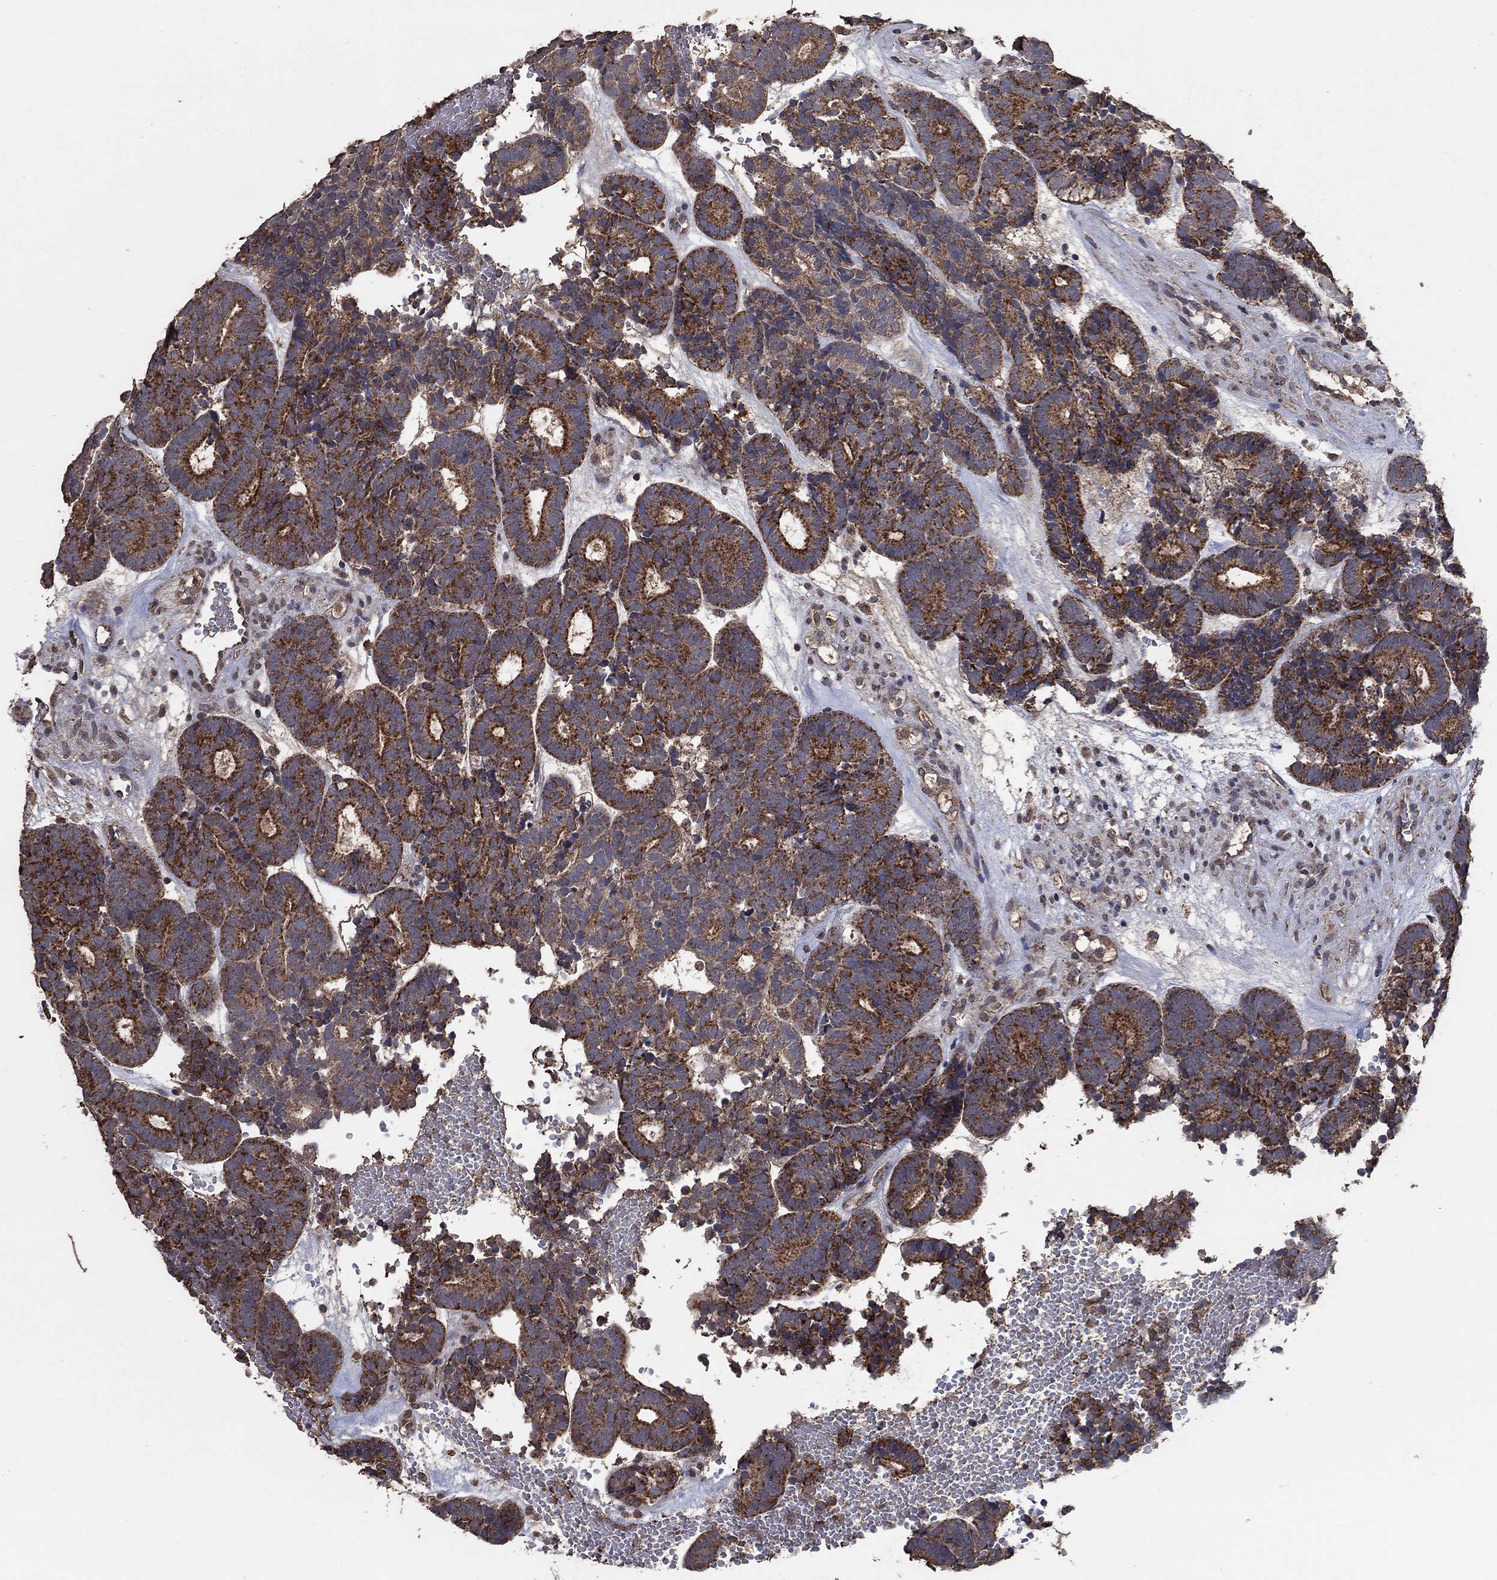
{"staining": {"intensity": "strong", "quantity": "25%-75%", "location": "cytoplasmic/membranous"}, "tissue": "head and neck cancer", "cell_type": "Tumor cells", "image_type": "cancer", "snomed": [{"axis": "morphology", "description": "Adenocarcinoma, NOS"}, {"axis": "topography", "description": "Head-Neck"}], "caption": "An IHC image of neoplastic tissue is shown. Protein staining in brown highlights strong cytoplasmic/membranous positivity in head and neck cancer (adenocarcinoma) within tumor cells.", "gene": "MRPS24", "patient": {"sex": "female", "age": 81}}